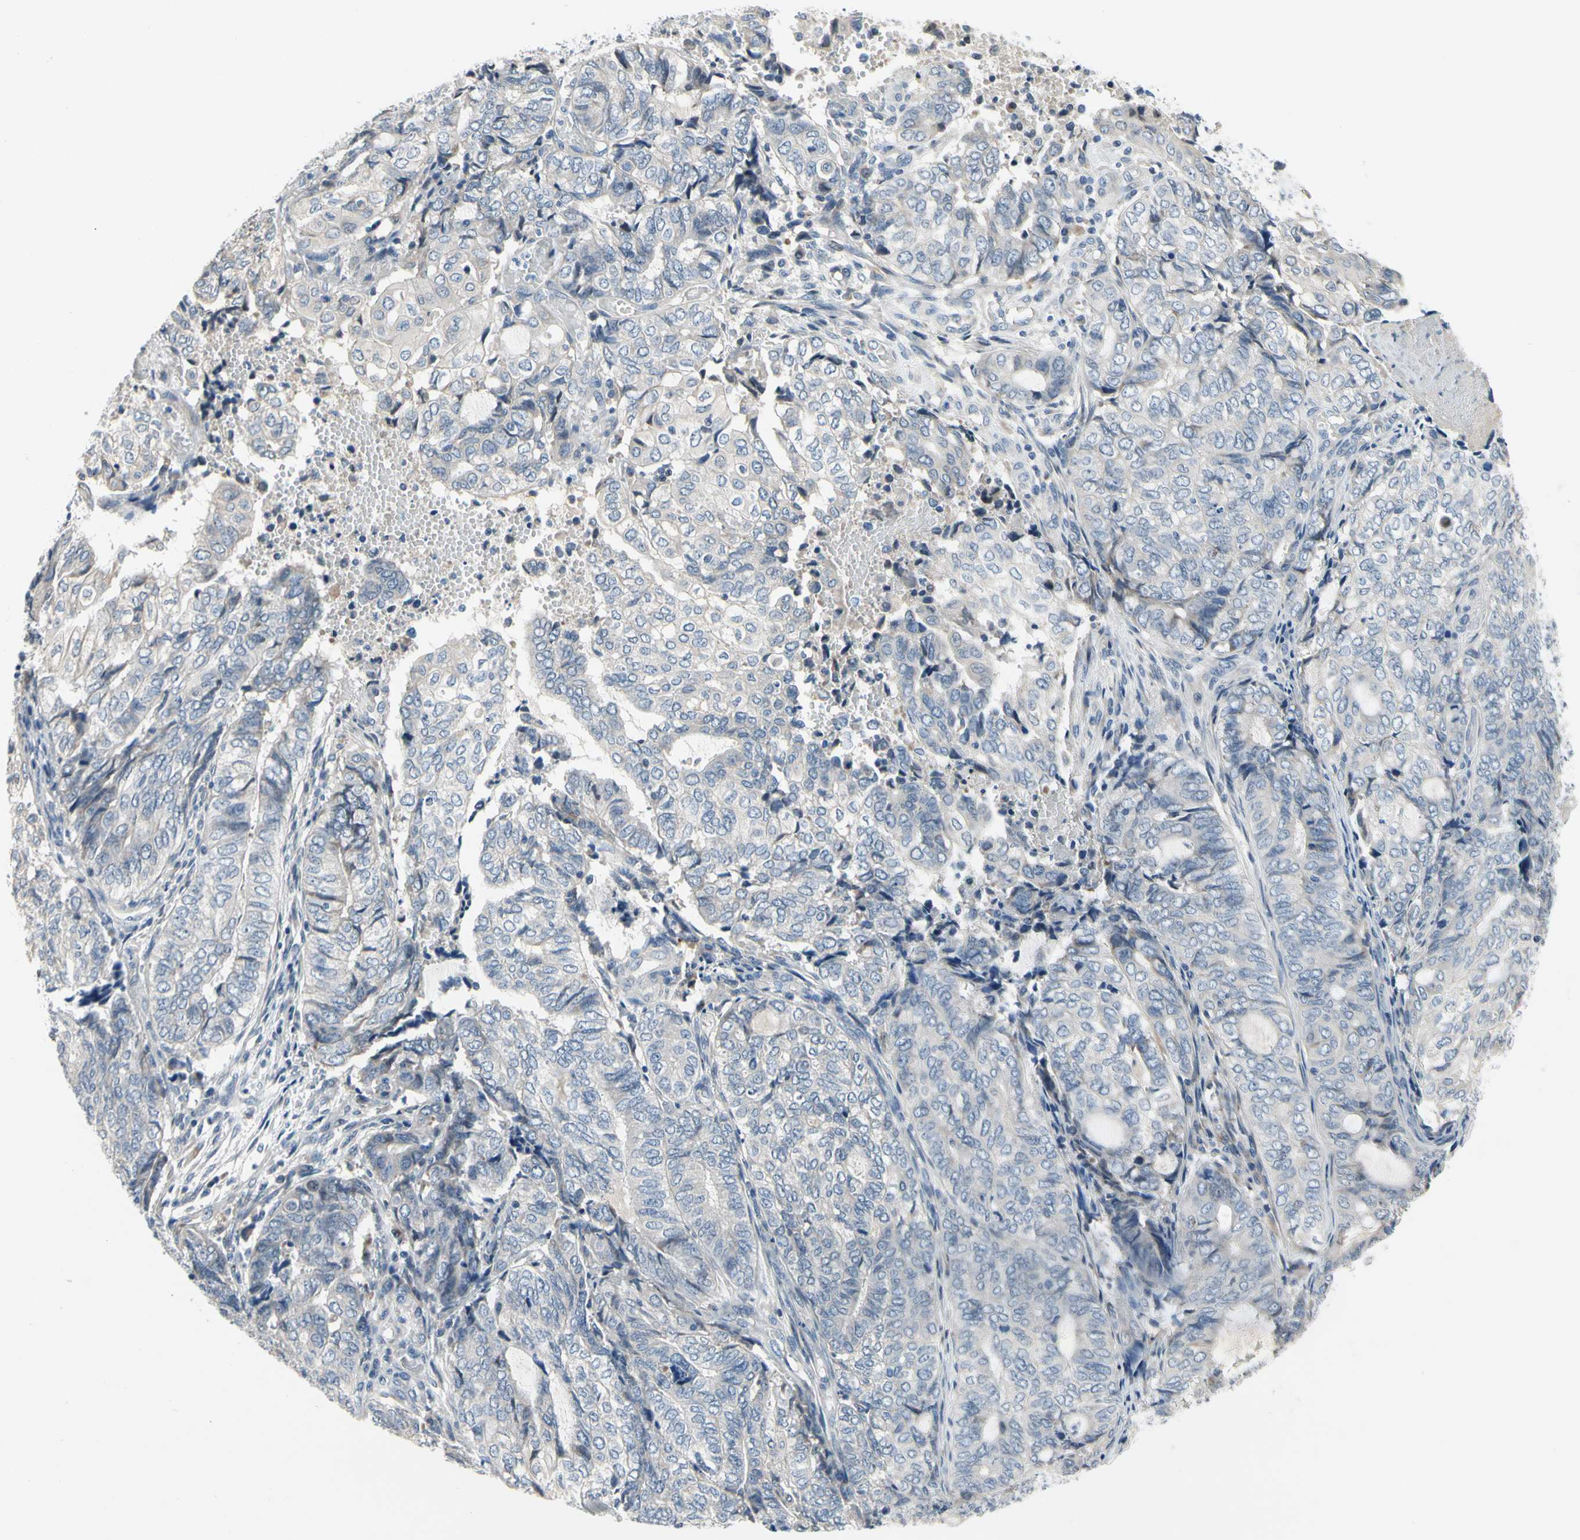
{"staining": {"intensity": "negative", "quantity": "none", "location": "none"}, "tissue": "endometrial cancer", "cell_type": "Tumor cells", "image_type": "cancer", "snomed": [{"axis": "morphology", "description": "Adenocarcinoma, NOS"}, {"axis": "topography", "description": "Uterus"}, {"axis": "topography", "description": "Endometrium"}], "caption": "There is no significant expression in tumor cells of endometrial adenocarcinoma.", "gene": "NFASC", "patient": {"sex": "female", "age": 70}}